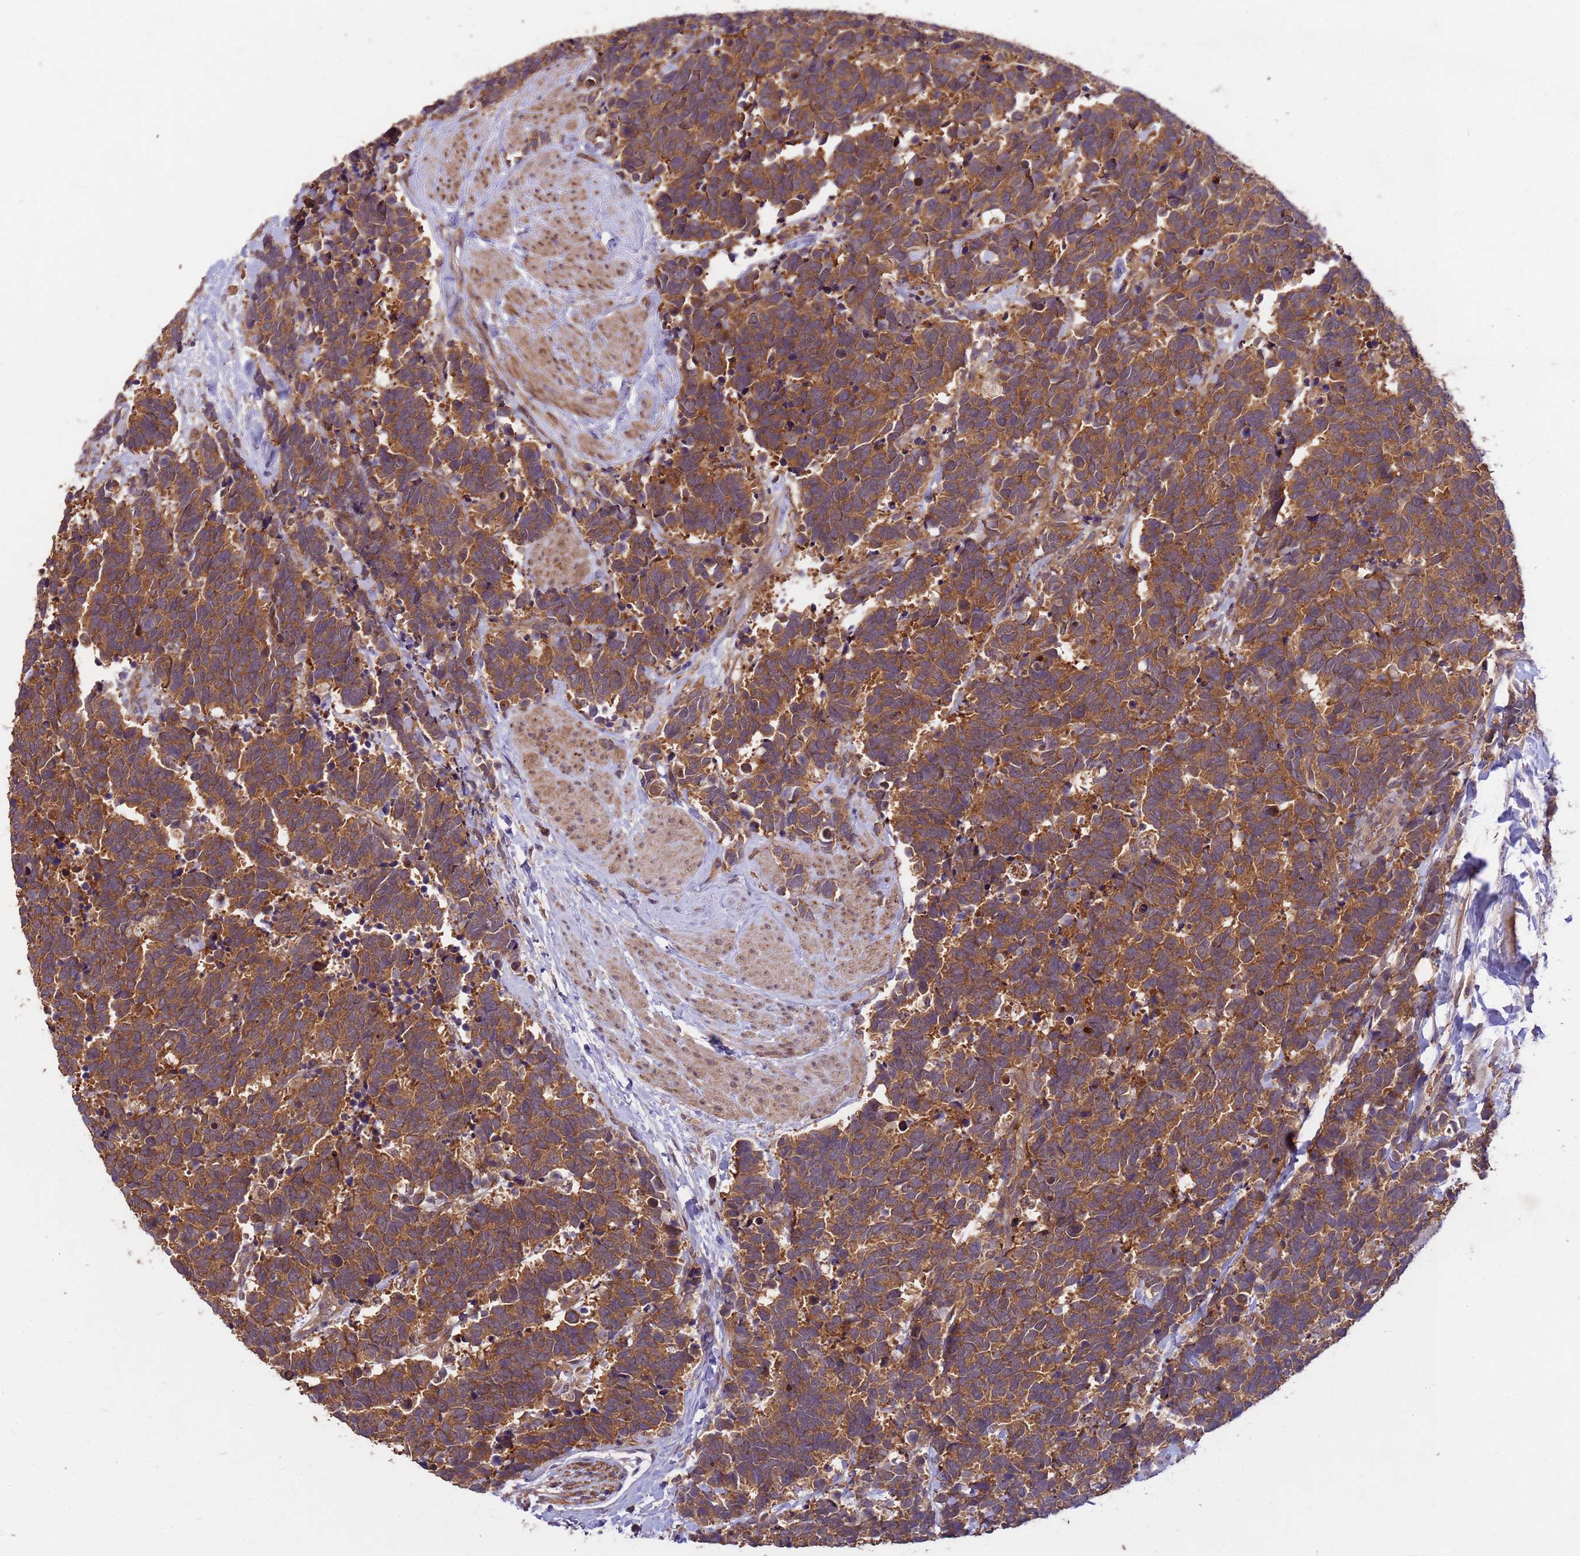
{"staining": {"intensity": "moderate", "quantity": ">75%", "location": "cytoplasmic/membranous"}, "tissue": "carcinoid", "cell_type": "Tumor cells", "image_type": "cancer", "snomed": [{"axis": "morphology", "description": "Carcinoma, NOS"}, {"axis": "morphology", "description": "Carcinoid, malignant, NOS"}, {"axis": "topography", "description": "Prostate"}], "caption": "Brown immunohistochemical staining in carcinoid displays moderate cytoplasmic/membranous expression in about >75% of tumor cells. The protein is stained brown, and the nuclei are stained in blue (DAB (3,3'-diaminobenzidine) IHC with brightfield microscopy, high magnification).", "gene": "PPP2CB", "patient": {"sex": "male", "age": 57}}